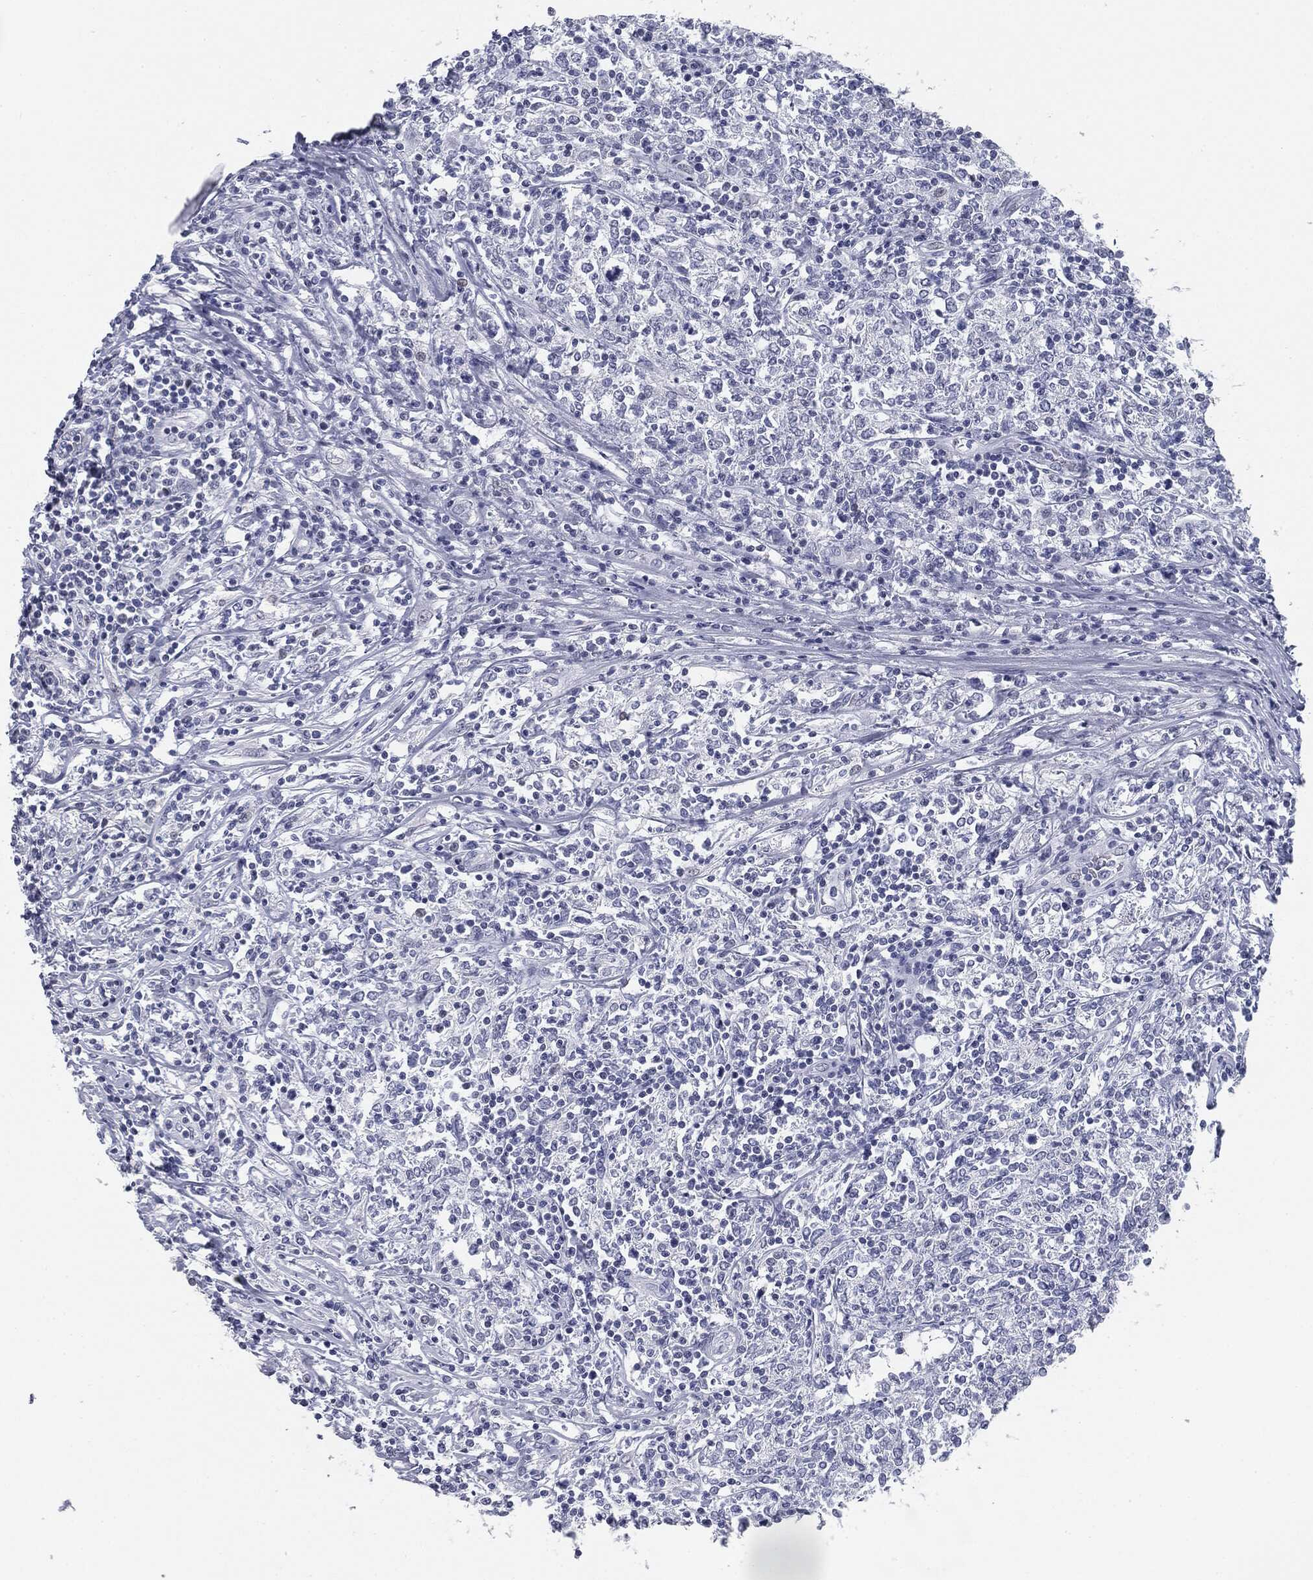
{"staining": {"intensity": "negative", "quantity": "none", "location": "none"}, "tissue": "lymphoma", "cell_type": "Tumor cells", "image_type": "cancer", "snomed": [{"axis": "morphology", "description": "Malignant lymphoma, non-Hodgkin's type, High grade"}, {"axis": "topography", "description": "Lymph node"}], "caption": "A high-resolution photomicrograph shows immunohistochemistry staining of lymphoma, which demonstrates no significant staining in tumor cells. (DAB immunohistochemistry, high magnification).", "gene": "TPO", "patient": {"sex": "female", "age": 84}}